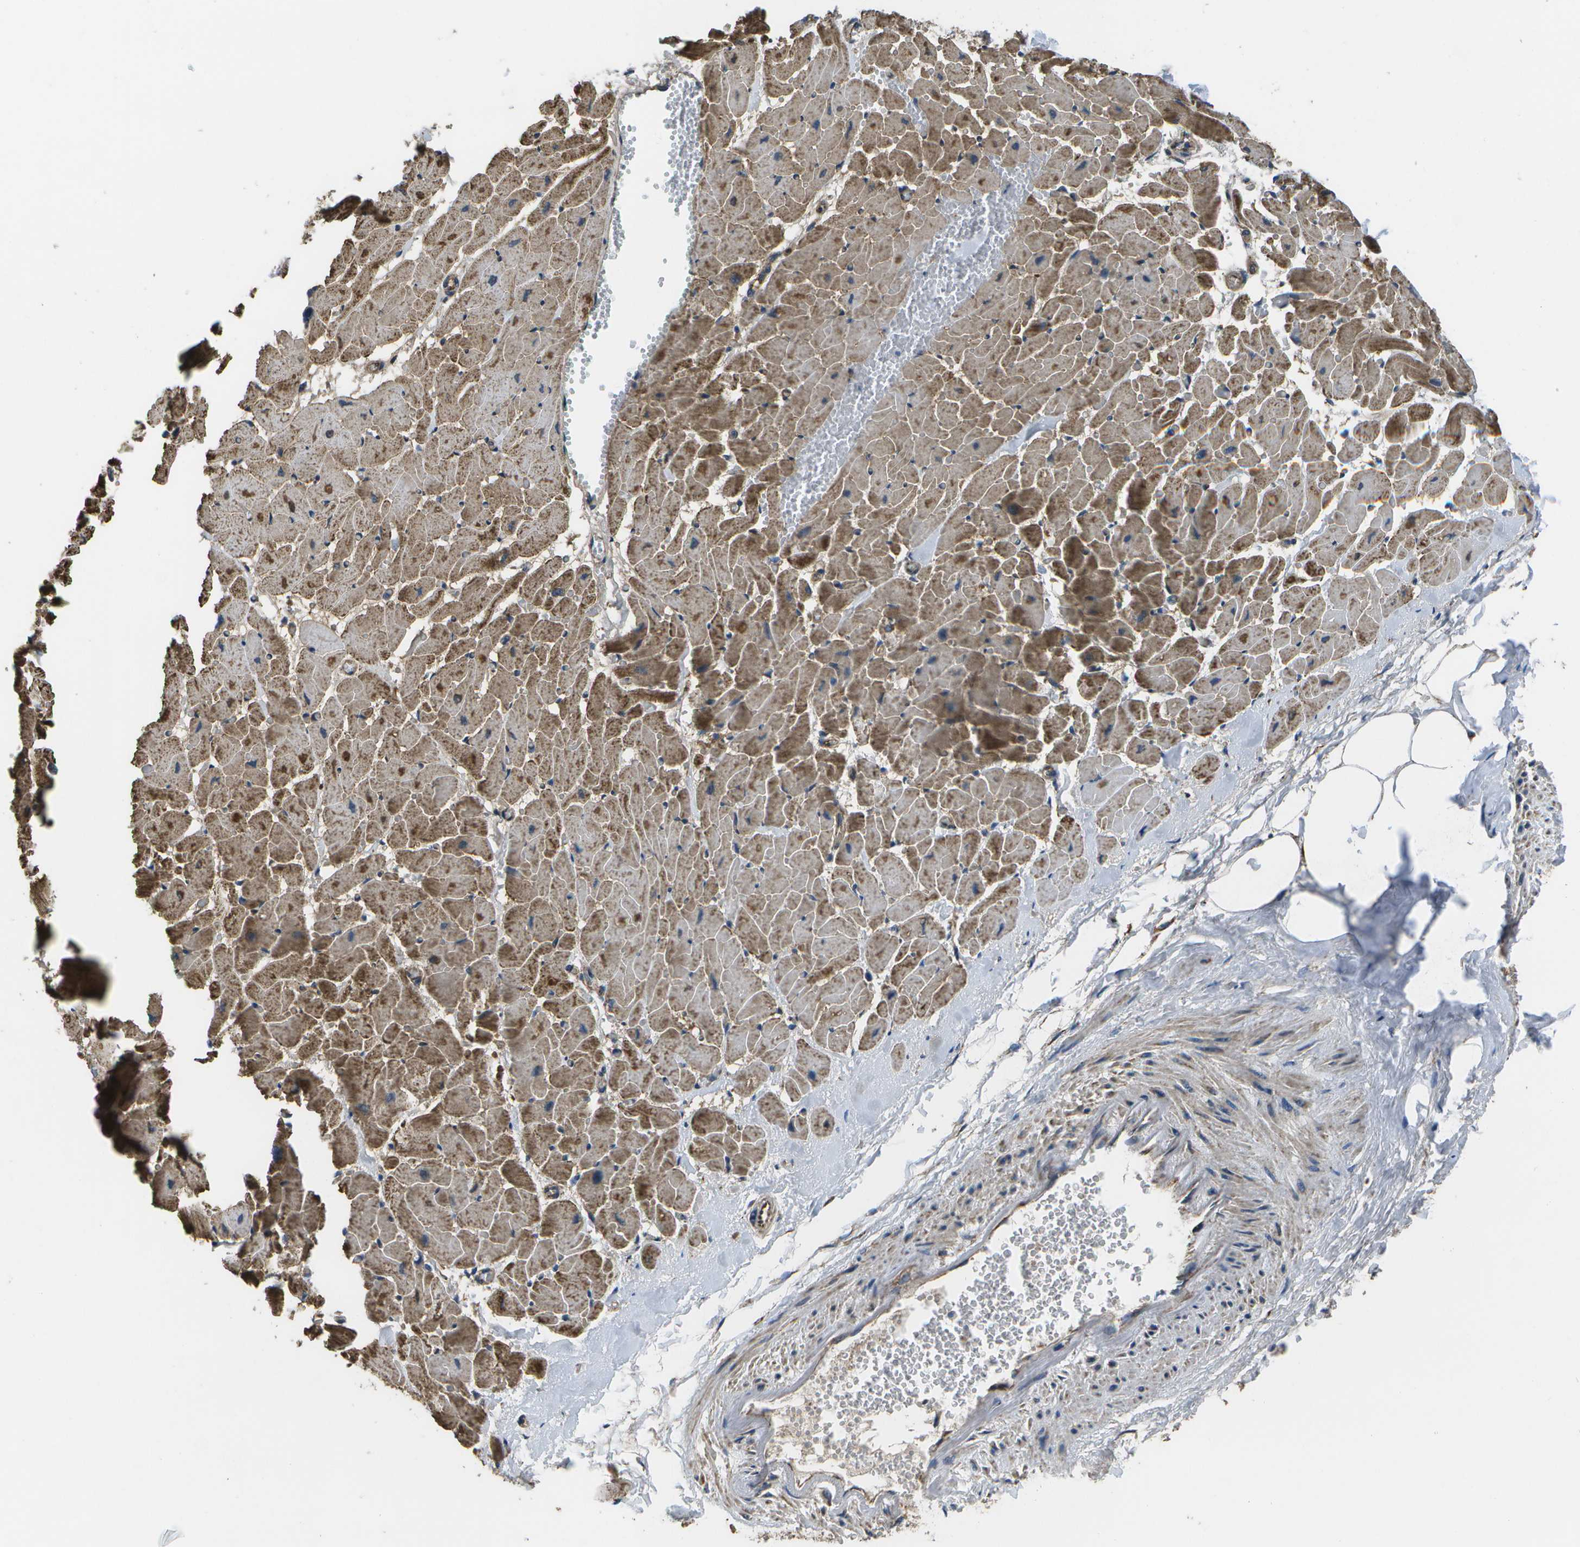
{"staining": {"intensity": "moderate", "quantity": ">75%", "location": "cytoplasmic/membranous"}, "tissue": "heart muscle", "cell_type": "Cardiomyocytes", "image_type": "normal", "snomed": [{"axis": "morphology", "description": "Normal tissue, NOS"}, {"axis": "topography", "description": "Heart"}], "caption": "Immunohistochemistry histopathology image of benign heart muscle: heart muscle stained using immunohistochemistry (IHC) shows medium levels of moderate protein expression localized specifically in the cytoplasmic/membranous of cardiomyocytes, appearing as a cytoplasmic/membranous brown color.", "gene": "MVK", "patient": {"sex": "female", "age": 19}}